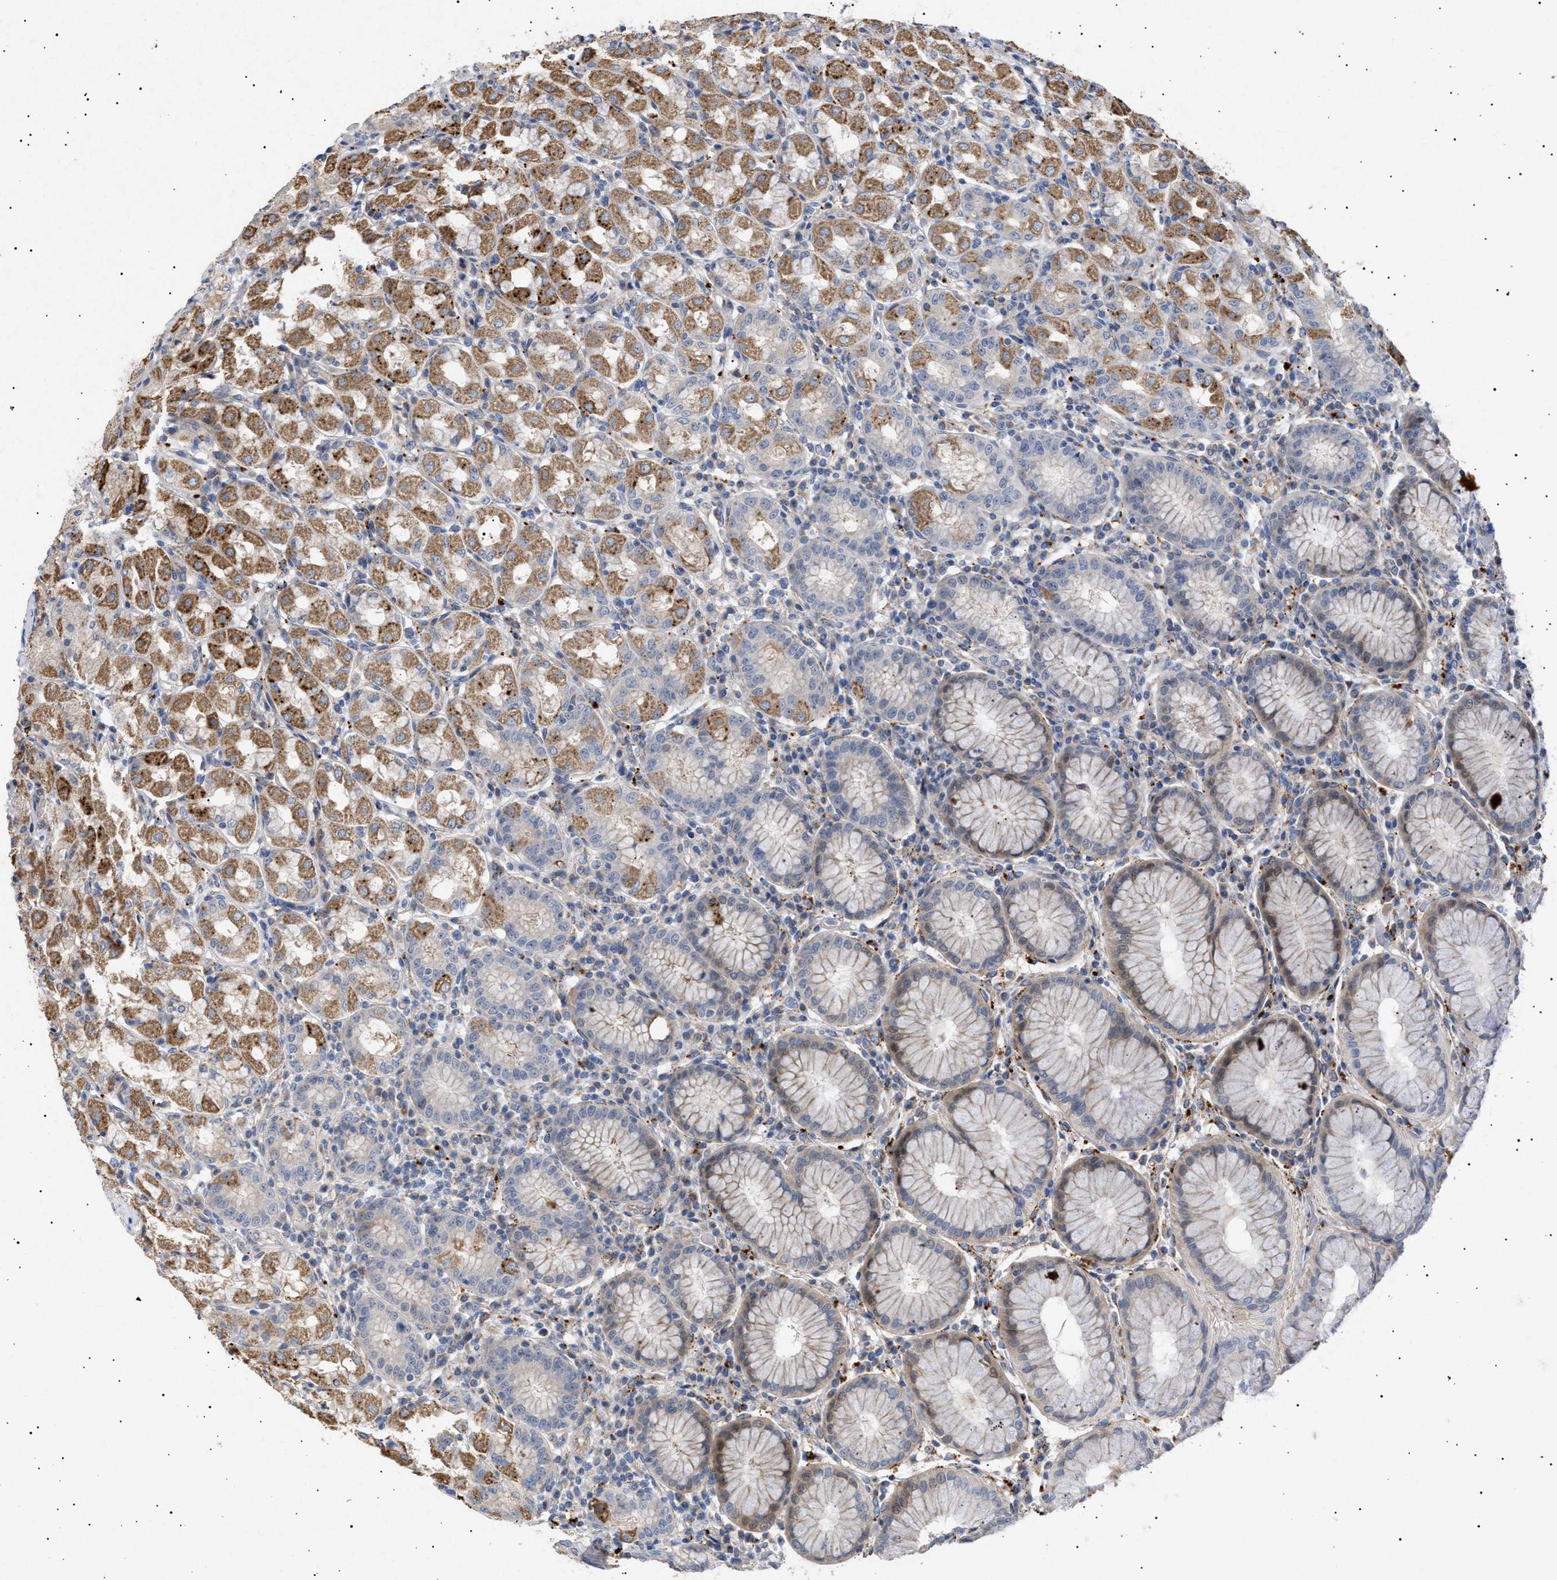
{"staining": {"intensity": "moderate", "quantity": "25%-75%", "location": "cytoplasmic/membranous"}, "tissue": "stomach", "cell_type": "Glandular cells", "image_type": "normal", "snomed": [{"axis": "morphology", "description": "Normal tissue, NOS"}, {"axis": "topography", "description": "Stomach"}, {"axis": "topography", "description": "Stomach, lower"}], "caption": "A brown stain labels moderate cytoplasmic/membranous staining of a protein in glandular cells of unremarkable stomach.", "gene": "SIRT5", "patient": {"sex": "female", "age": 56}}